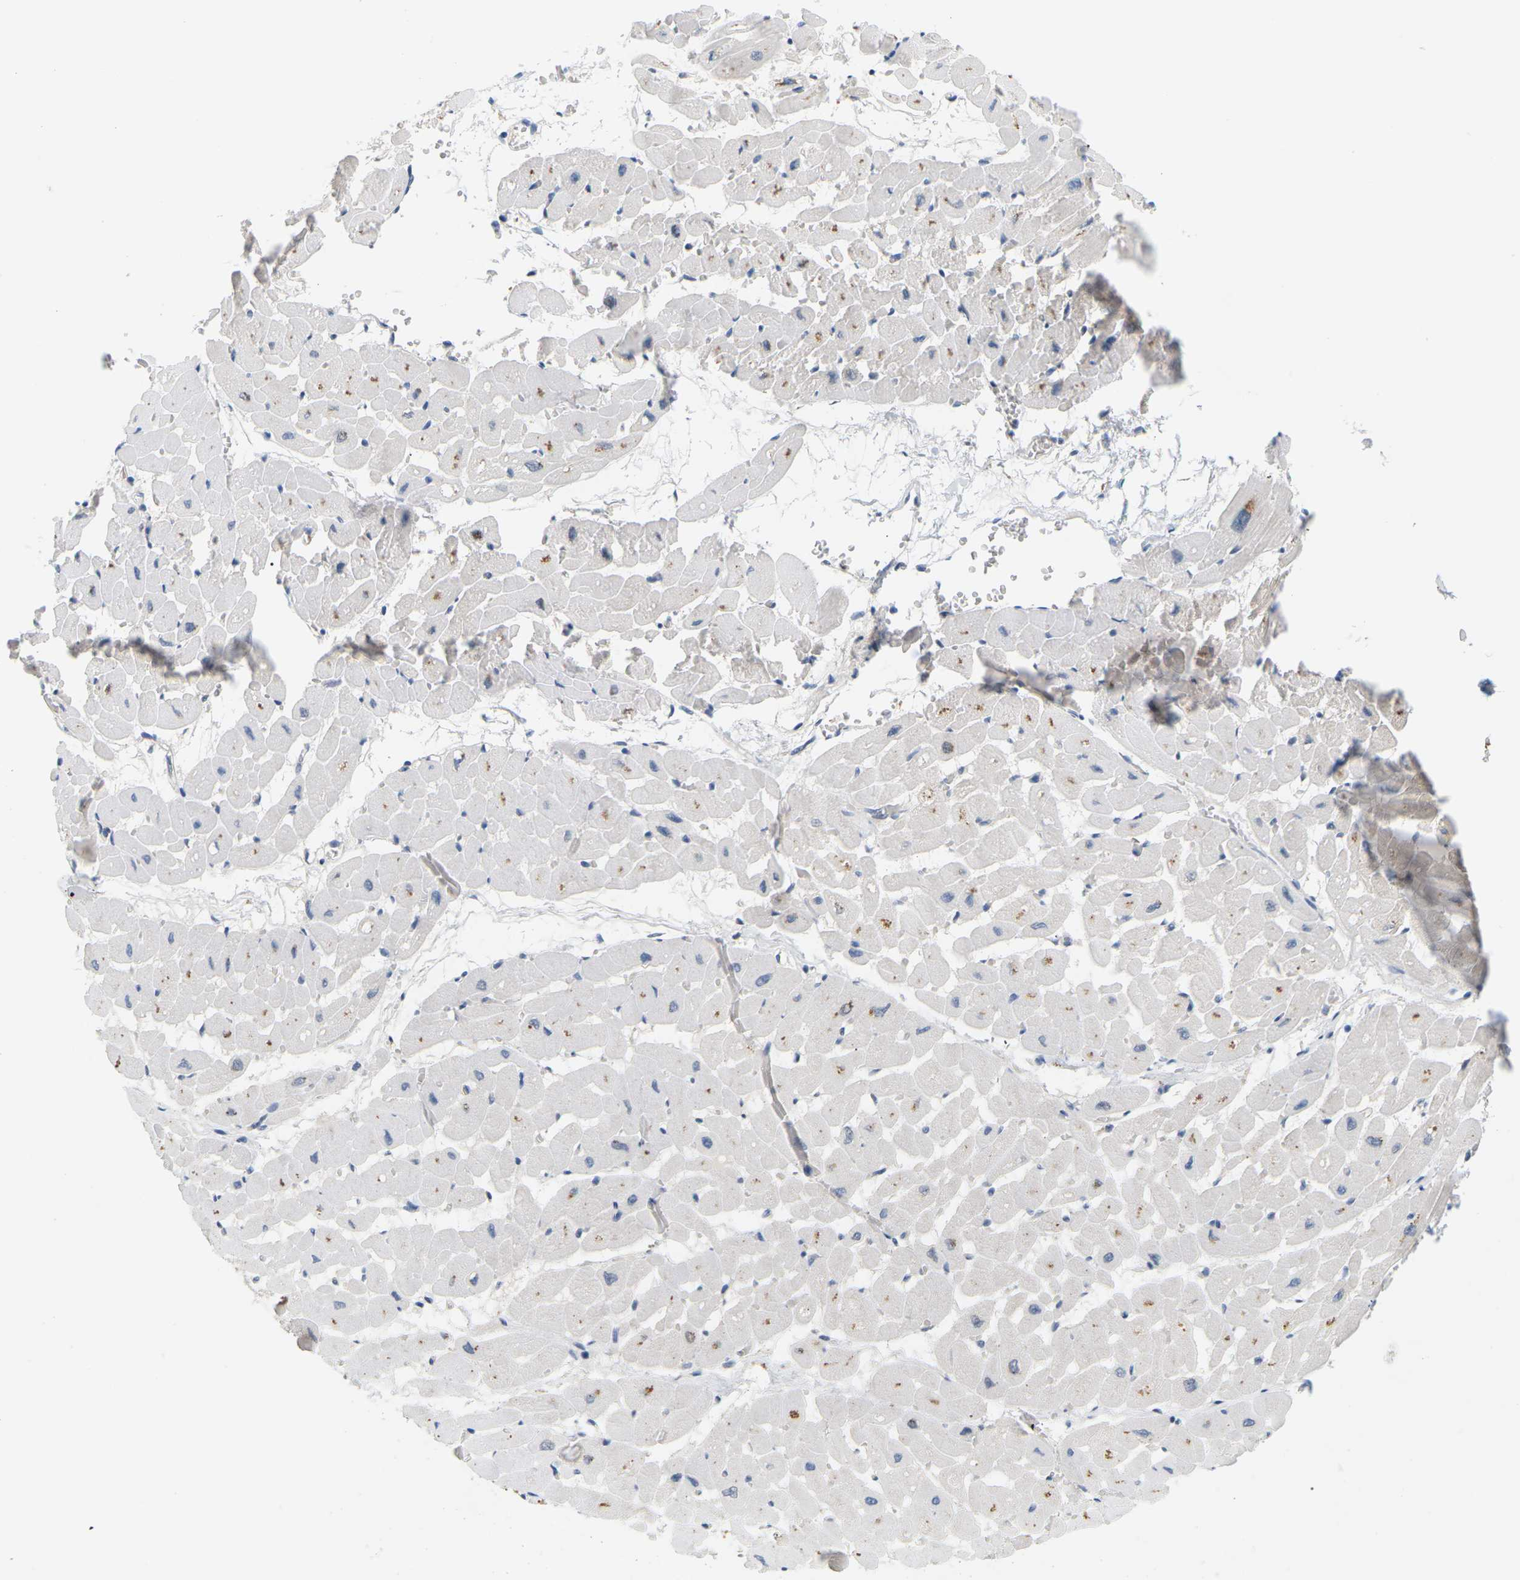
{"staining": {"intensity": "moderate", "quantity": "<25%", "location": "cytoplasmic/membranous"}, "tissue": "heart muscle", "cell_type": "Cardiomyocytes", "image_type": "normal", "snomed": [{"axis": "morphology", "description": "Normal tissue, NOS"}, {"axis": "topography", "description": "Heart"}], "caption": "Heart muscle stained with DAB (3,3'-diaminobenzidine) immunohistochemistry (IHC) exhibits low levels of moderate cytoplasmic/membranous positivity in about <25% of cardiomyocytes. The staining was performed using DAB to visualize the protein expression in brown, while the nuclei were stained in blue with hematoxylin (Magnification: 20x).", "gene": "EVA1C", "patient": {"sex": "male", "age": 45}}